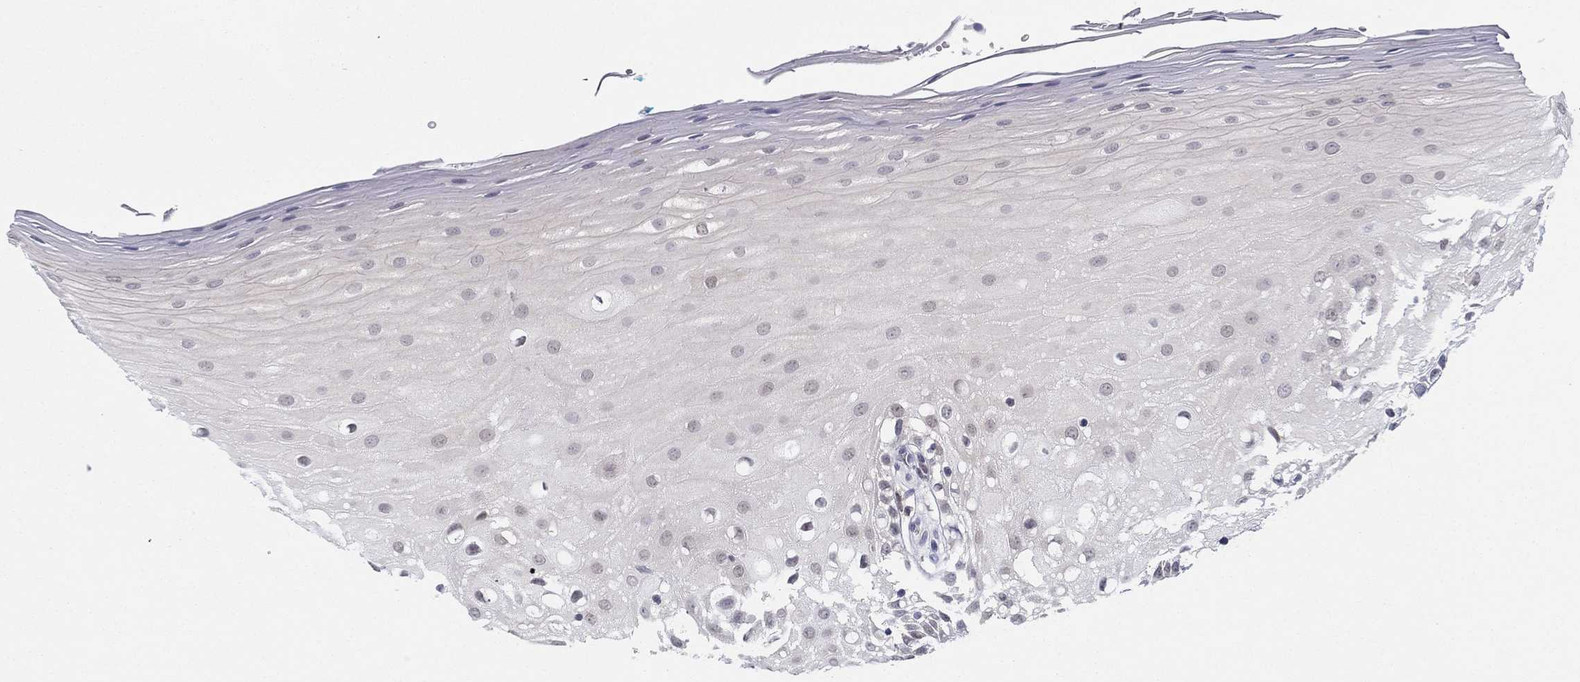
{"staining": {"intensity": "negative", "quantity": "none", "location": "none"}, "tissue": "oral mucosa", "cell_type": "Squamous epithelial cells", "image_type": "normal", "snomed": [{"axis": "morphology", "description": "Normal tissue, NOS"}, {"axis": "morphology", "description": "Squamous cell carcinoma, NOS"}, {"axis": "topography", "description": "Oral tissue"}, {"axis": "topography", "description": "Head-Neck"}], "caption": "DAB immunohistochemical staining of benign human oral mucosa exhibits no significant expression in squamous epithelial cells. (DAB (3,3'-diaminobenzidine) immunohistochemistry (IHC), high magnification).", "gene": "PDXK", "patient": {"sex": "female", "age": 75}}